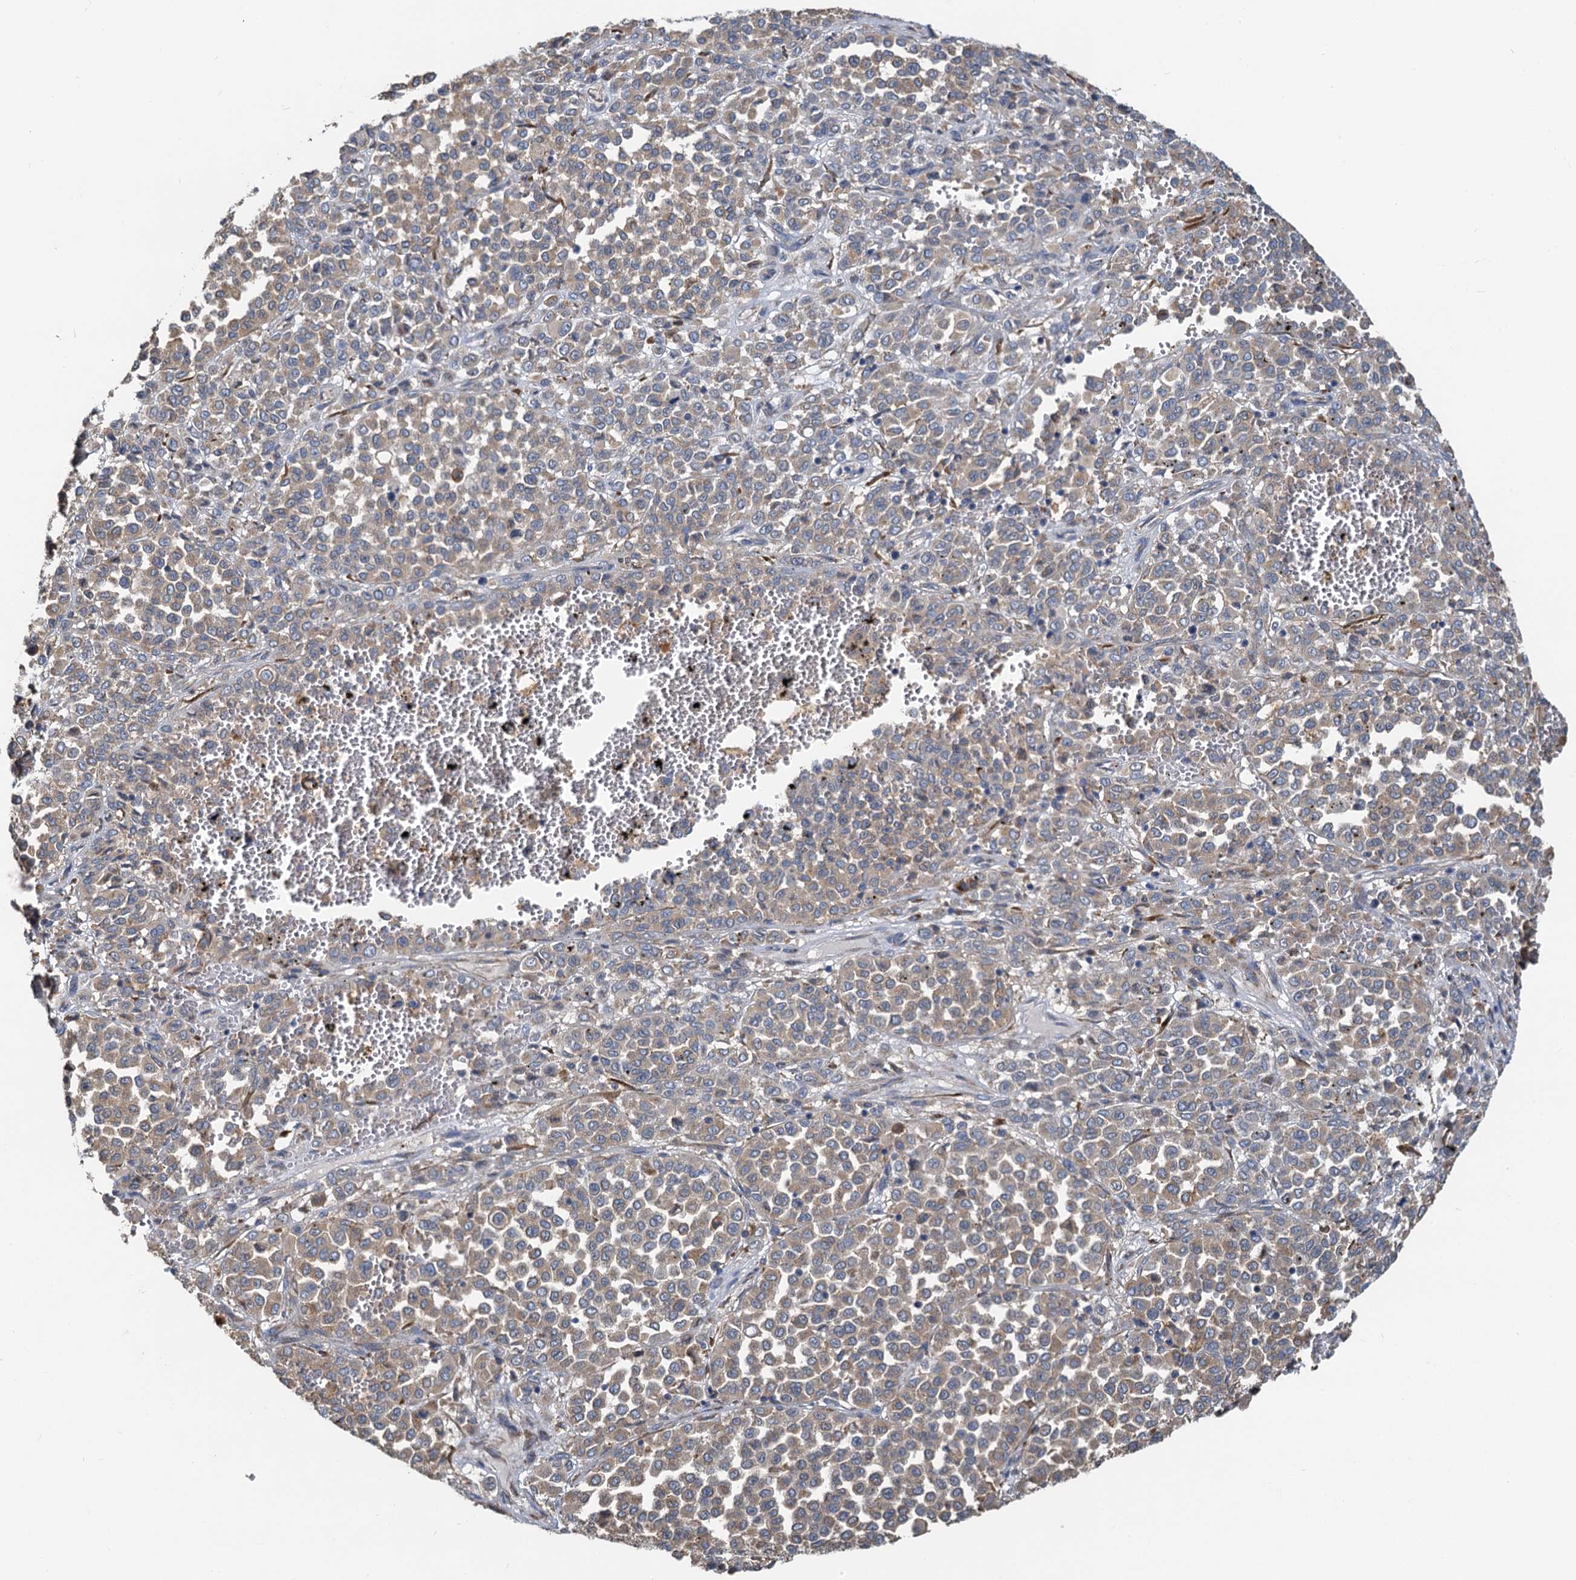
{"staining": {"intensity": "weak", "quantity": ">75%", "location": "cytoplasmic/membranous"}, "tissue": "melanoma", "cell_type": "Tumor cells", "image_type": "cancer", "snomed": [{"axis": "morphology", "description": "Malignant melanoma, Metastatic site"}, {"axis": "topography", "description": "Pancreas"}], "caption": "The micrograph demonstrates a brown stain indicating the presence of a protein in the cytoplasmic/membranous of tumor cells in melanoma.", "gene": "NKAPD1", "patient": {"sex": "female", "age": 30}}